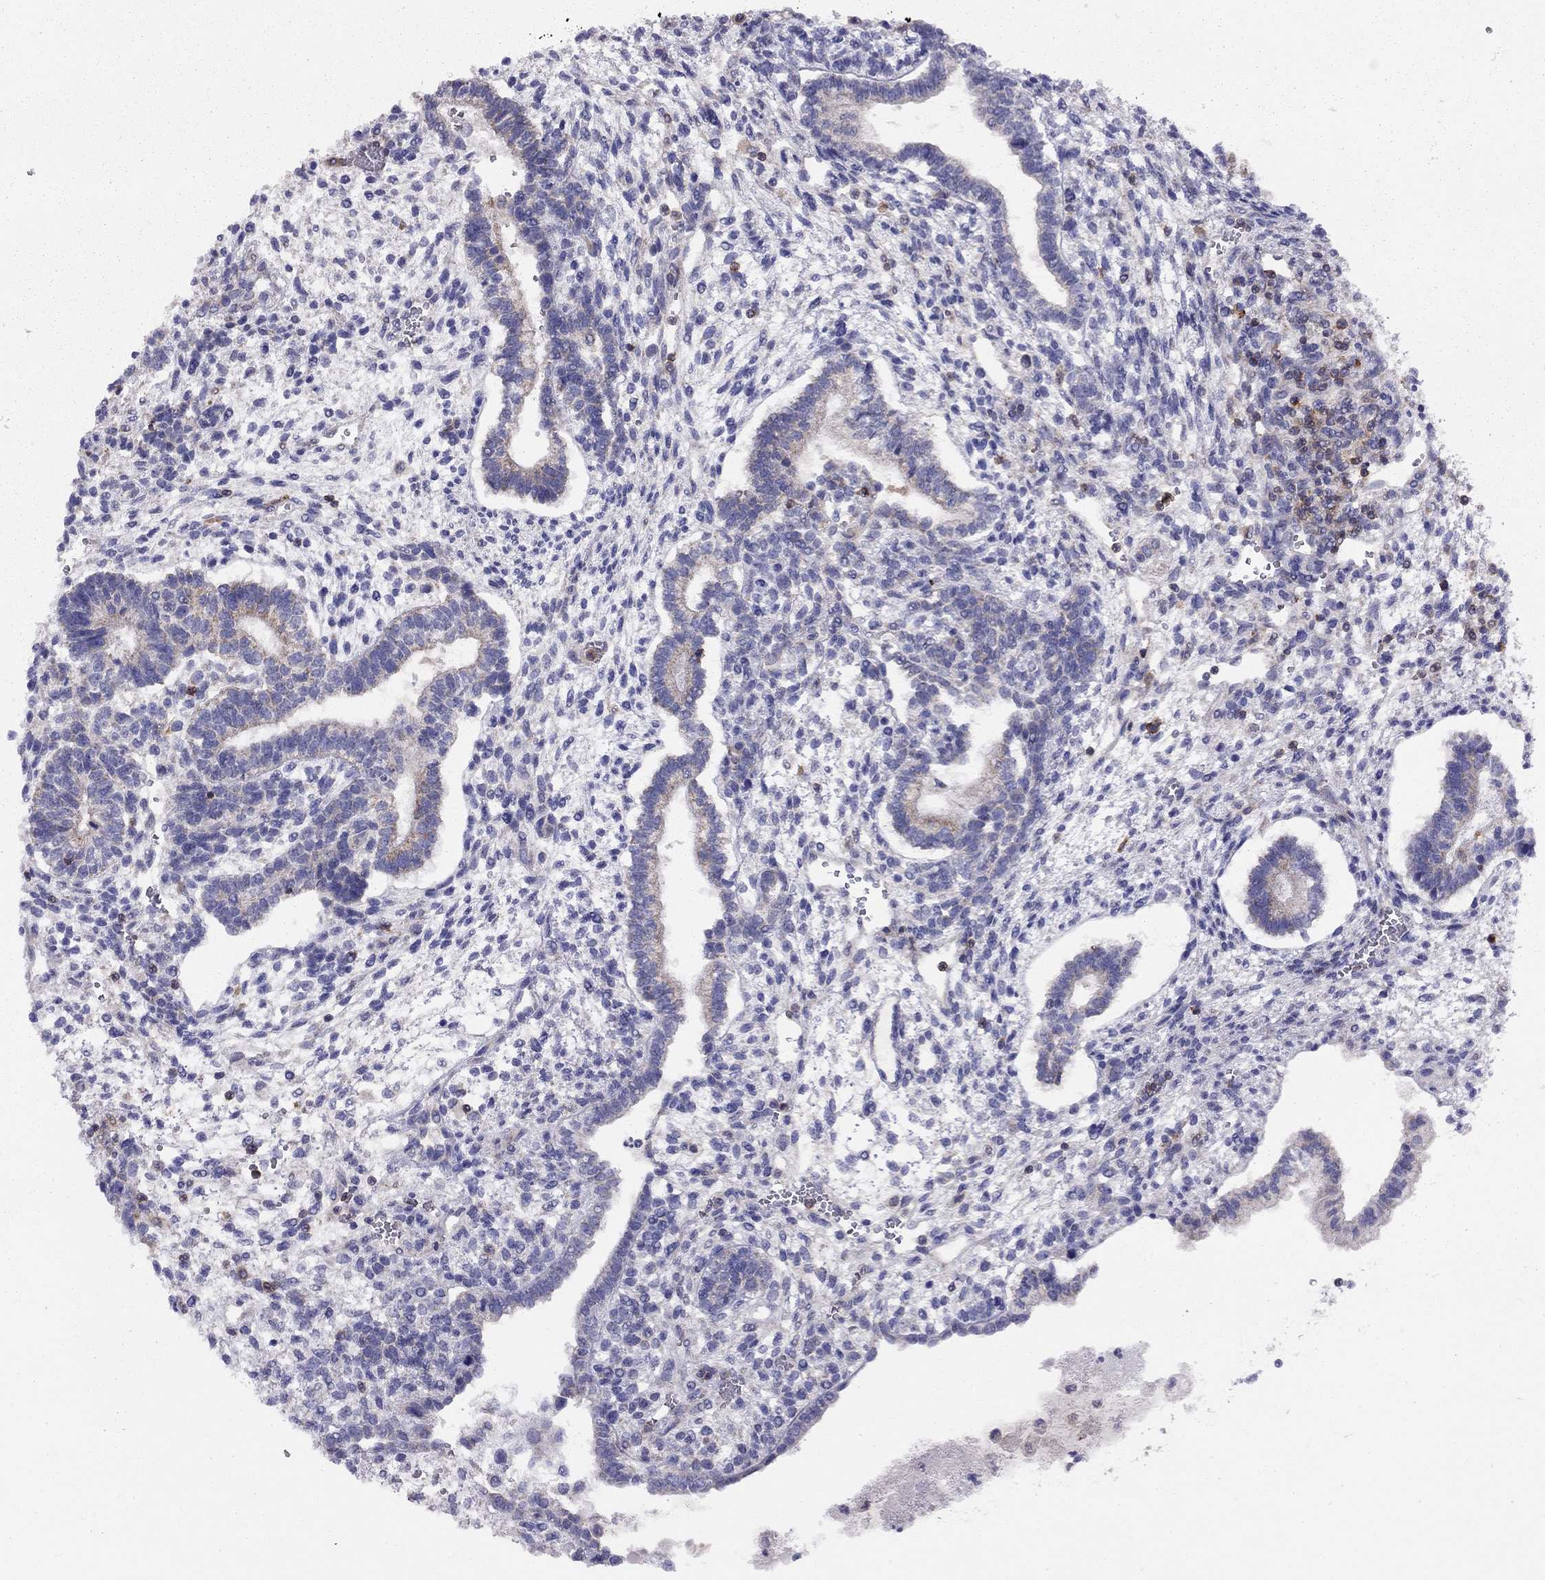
{"staining": {"intensity": "negative", "quantity": "none", "location": "none"}, "tissue": "testis cancer", "cell_type": "Tumor cells", "image_type": "cancer", "snomed": [{"axis": "morphology", "description": "Carcinoma, Embryonal, NOS"}, {"axis": "topography", "description": "Testis"}], "caption": "High magnification brightfield microscopy of testis cancer (embryonal carcinoma) stained with DAB (brown) and counterstained with hematoxylin (blue): tumor cells show no significant positivity.", "gene": "CITED1", "patient": {"sex": "male", "age": 37}}